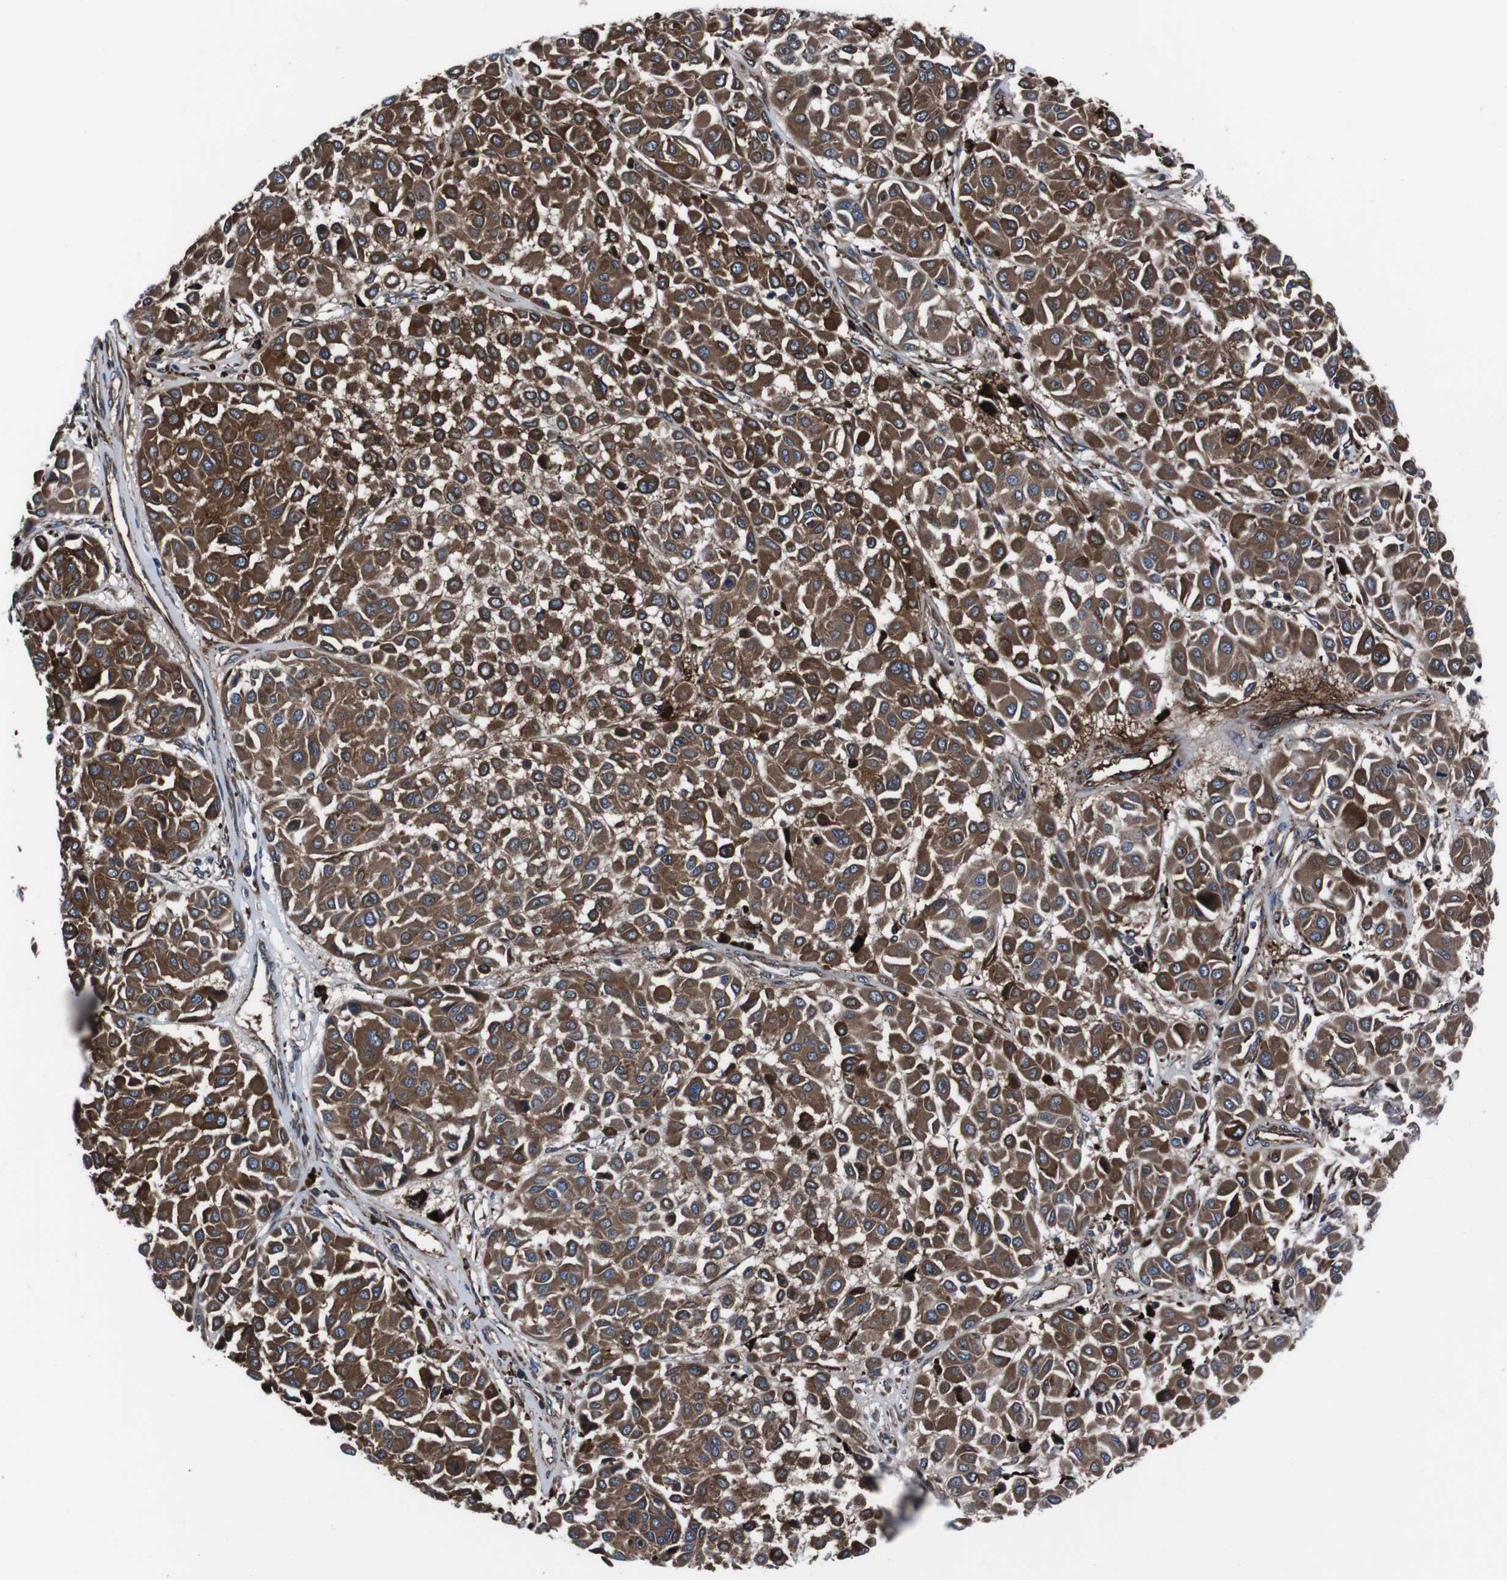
{"staining": {"intensity": "strong", "quantity": ">75%", "location": "cytoplasmic/membranous"}, "tissue": "melanoma", "cell_type": "Tumor cells", "image_type": "cancer", "snomed": [{"axis": "morphology", "description": "Malignant melanoma, Metastatic site"}, {"axis": "topography", "description": "Soft tissue"}], "caption": "A micrograph of human melanoma stained for a protein reveals strong cytoplasmic/membranous brown staining in tumor cells. The staining was performed using DAB (3,3'-diaminobenzidine), with brown indicating positive protein expression. Nuclei are stained blue with hematoxylin.", "gene": "EIF4A2", "patient": {"sex": "male", "age": 41}}